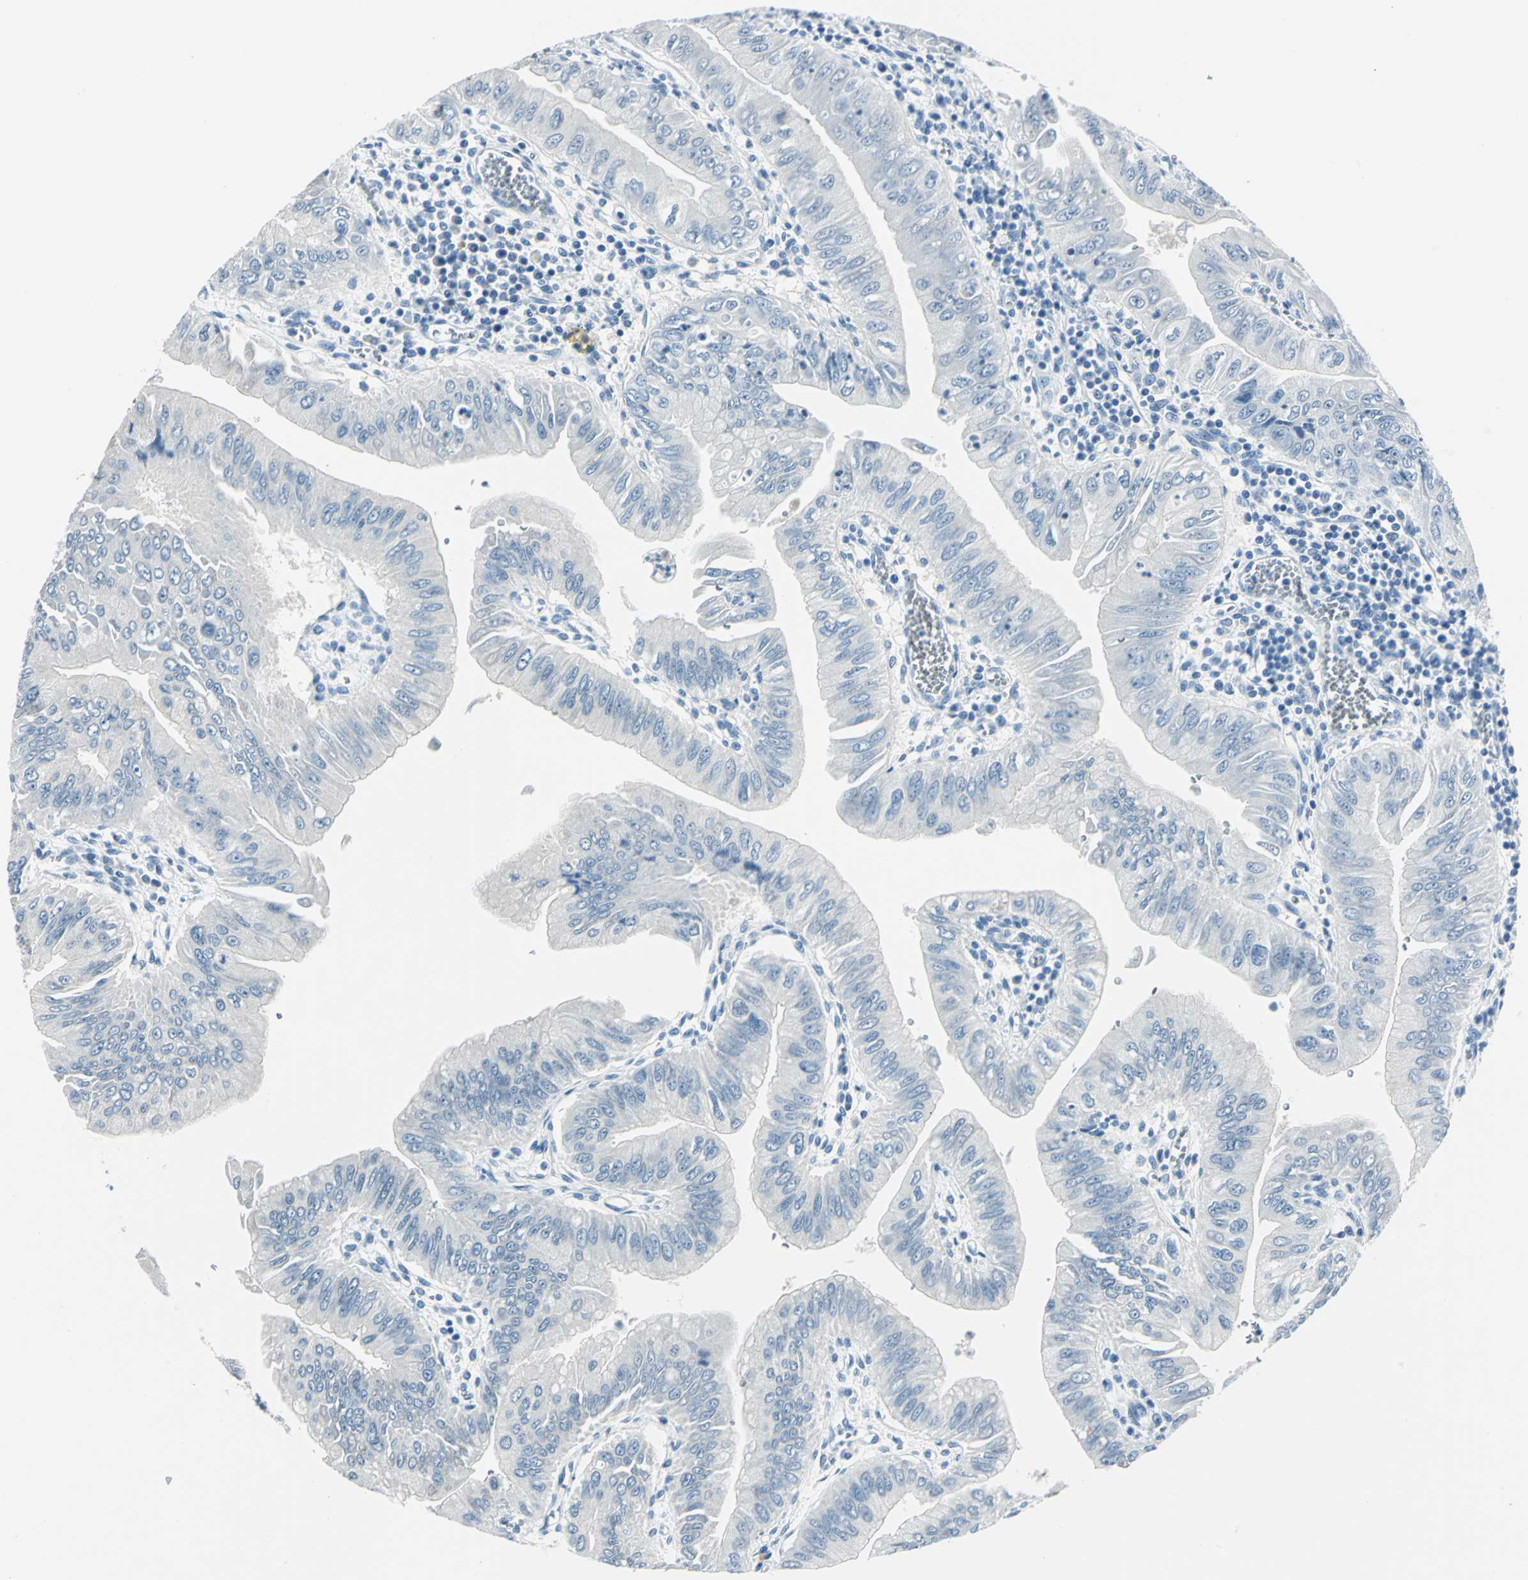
{"staining": {"intensity": "negative", "quantity": "none", "location": "none"}, "tissue": "pancreatic cancer", "cell_type": "Tumor cells", "image_type": "cancer", "snomed": [{"axis": "morphology", "description": "Normal tissue, NOS"}, {"axis": "topography", "description": "Lymph node"}], "caption": "Human pancreatic cancer stained for a protein using IHC shows no positivity in tumor cells.", "gene": "AKR1A1", "patient": {"sex": "male", "age": 50}}